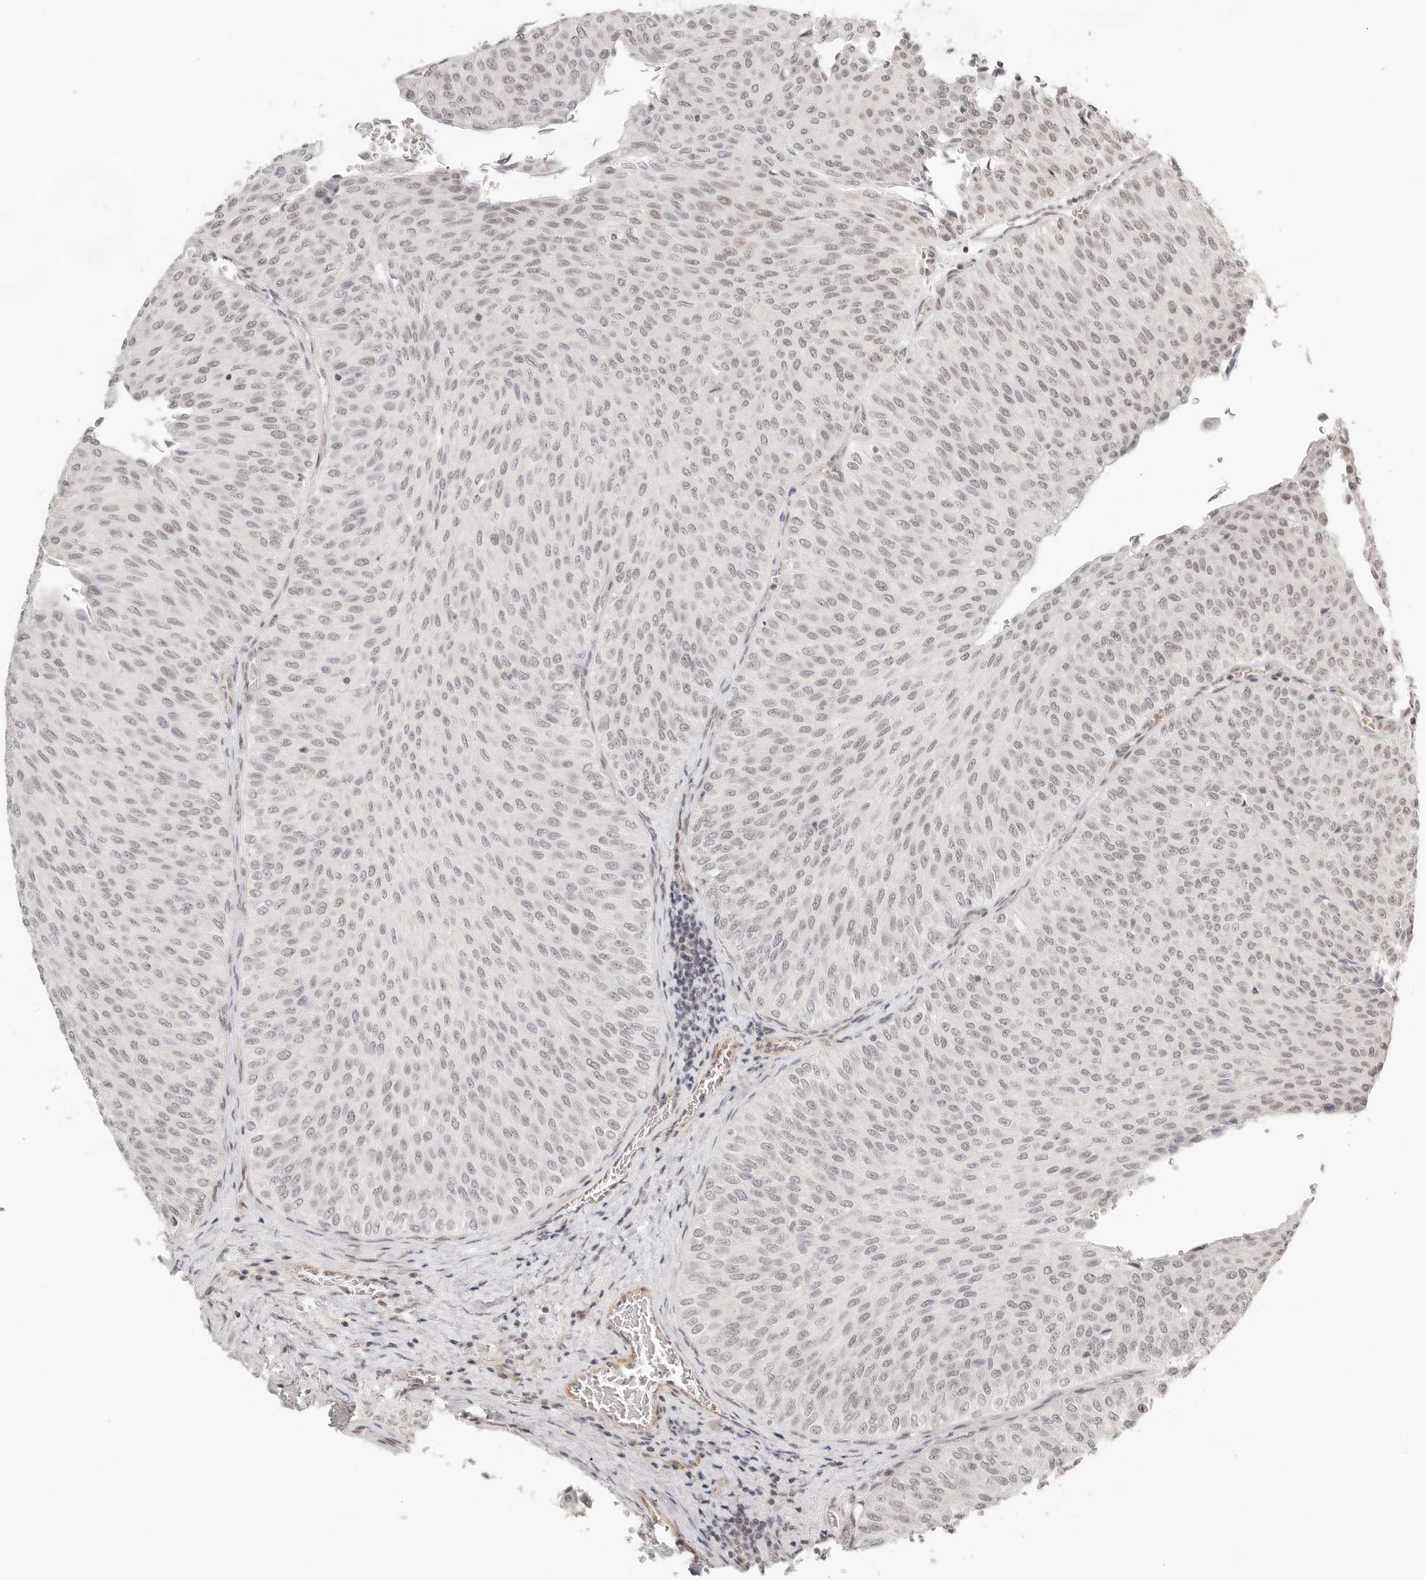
{"staining": {"intensity": "weak", "quantity": "<25%", "location": "nuclear"}, "tissue": "urothelial cancer", "cell_type": "Tumor cells", "image_type": "cancer", "snomed": [{"axis": "morphology", "description": "Urothelial carcinoma, Low grade"}, {"axis": "topography", "description": "Urinary bladder"}], "caption": "Histopathology image shows no protein staining in tumor cells of urothelial cancer tissue. (Brightfield microscopy of DAB immunohistochemistry at high magnification).", "gene": "GABPA", "patient": {"sex": "male", "age": 78}}